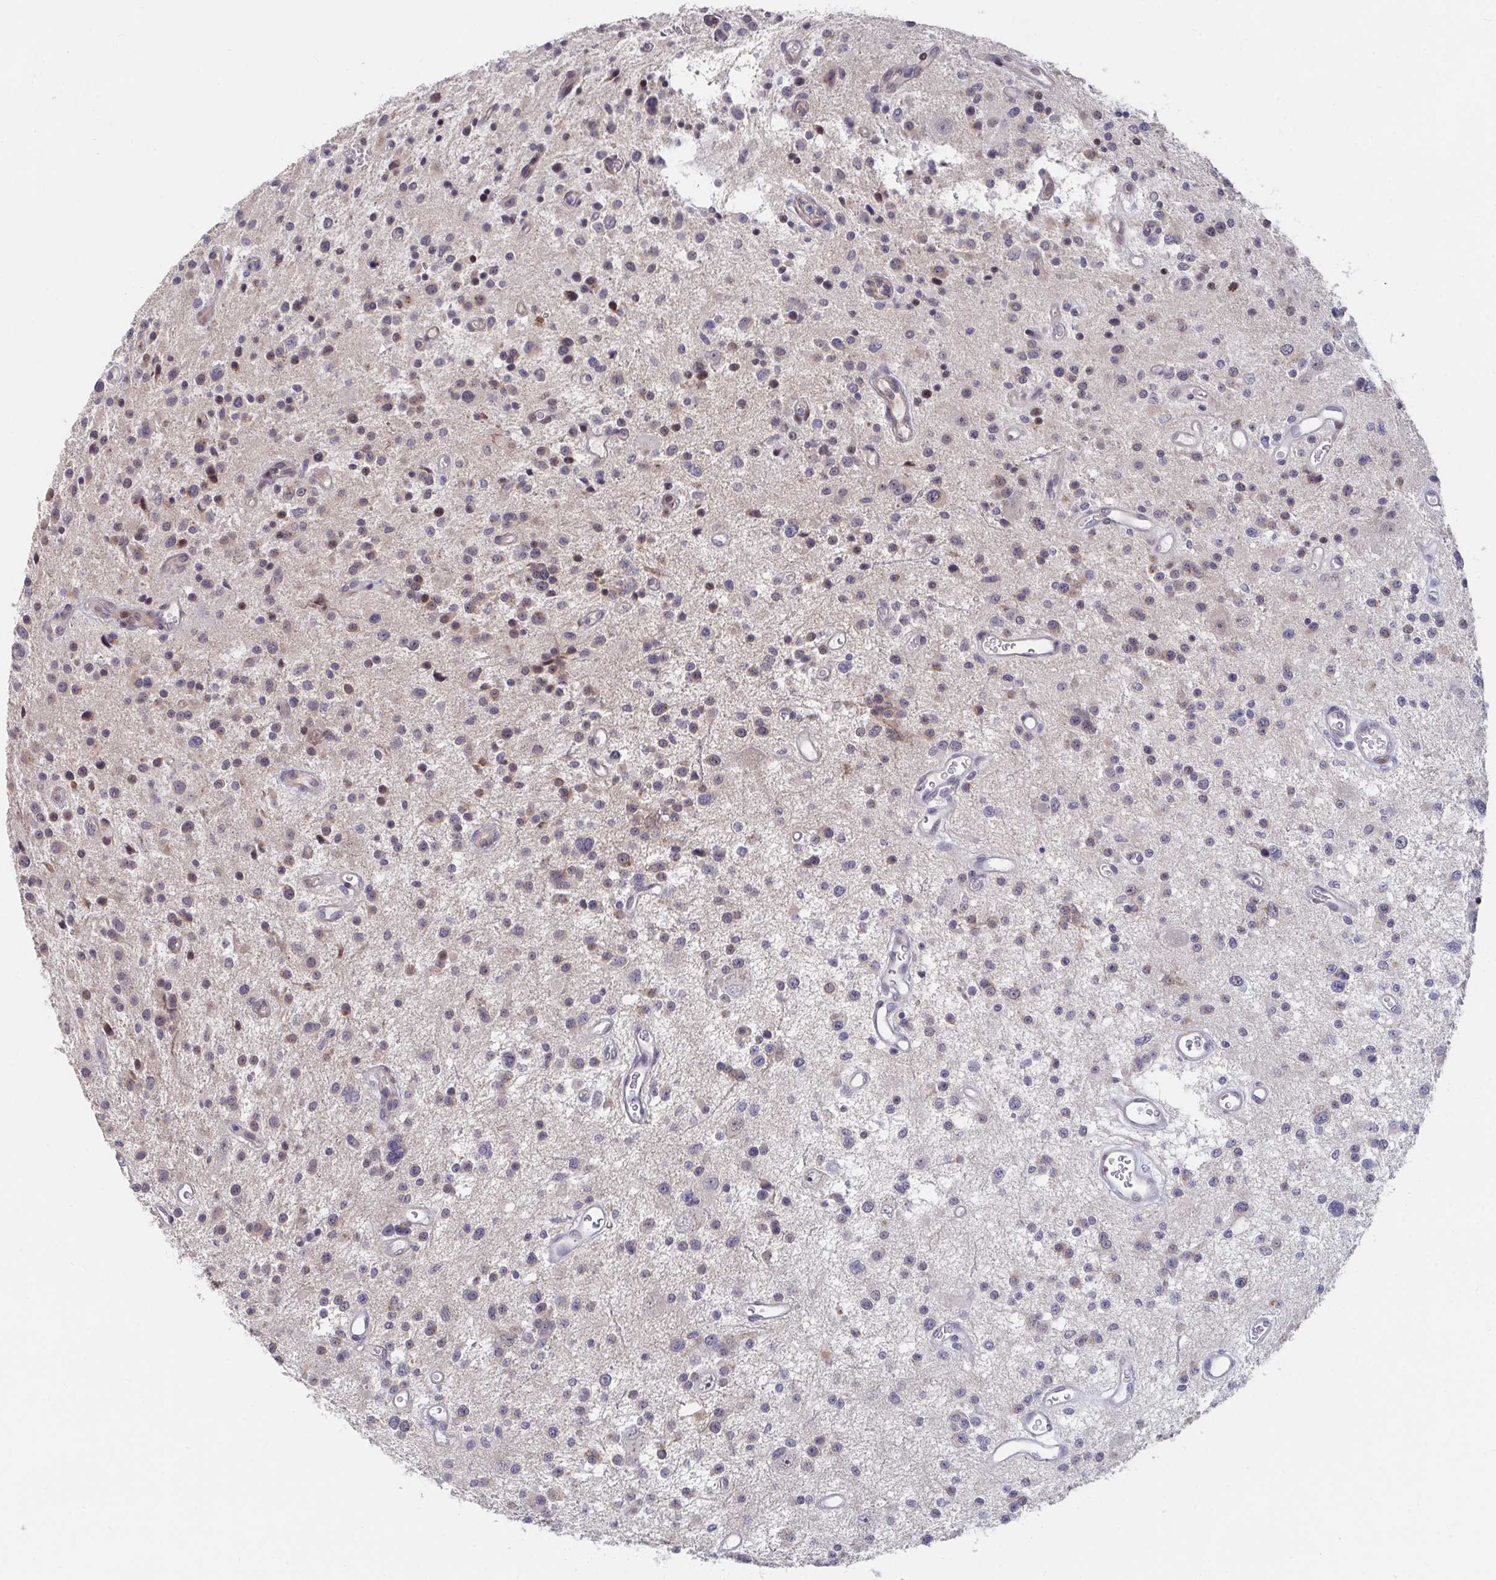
{"staining": {"intensity": "weak", "quantity": "<25%", "location": "cytoplasmic/membranous"}, "tissue": "glioma", "cell_type": "Tumor cells", "image_type": "cancer", "snomed": [{"axis": "morphology", "description": "Glioma, malignant, Low grade"}, {"axis": "topography", "description": "Brain"}], "caption": "Glioma stained for a protein using IHC demonstrates no expression tumor cells.", "gene": "FAM156B", "patient": {"sex": "male", "age": 43}}